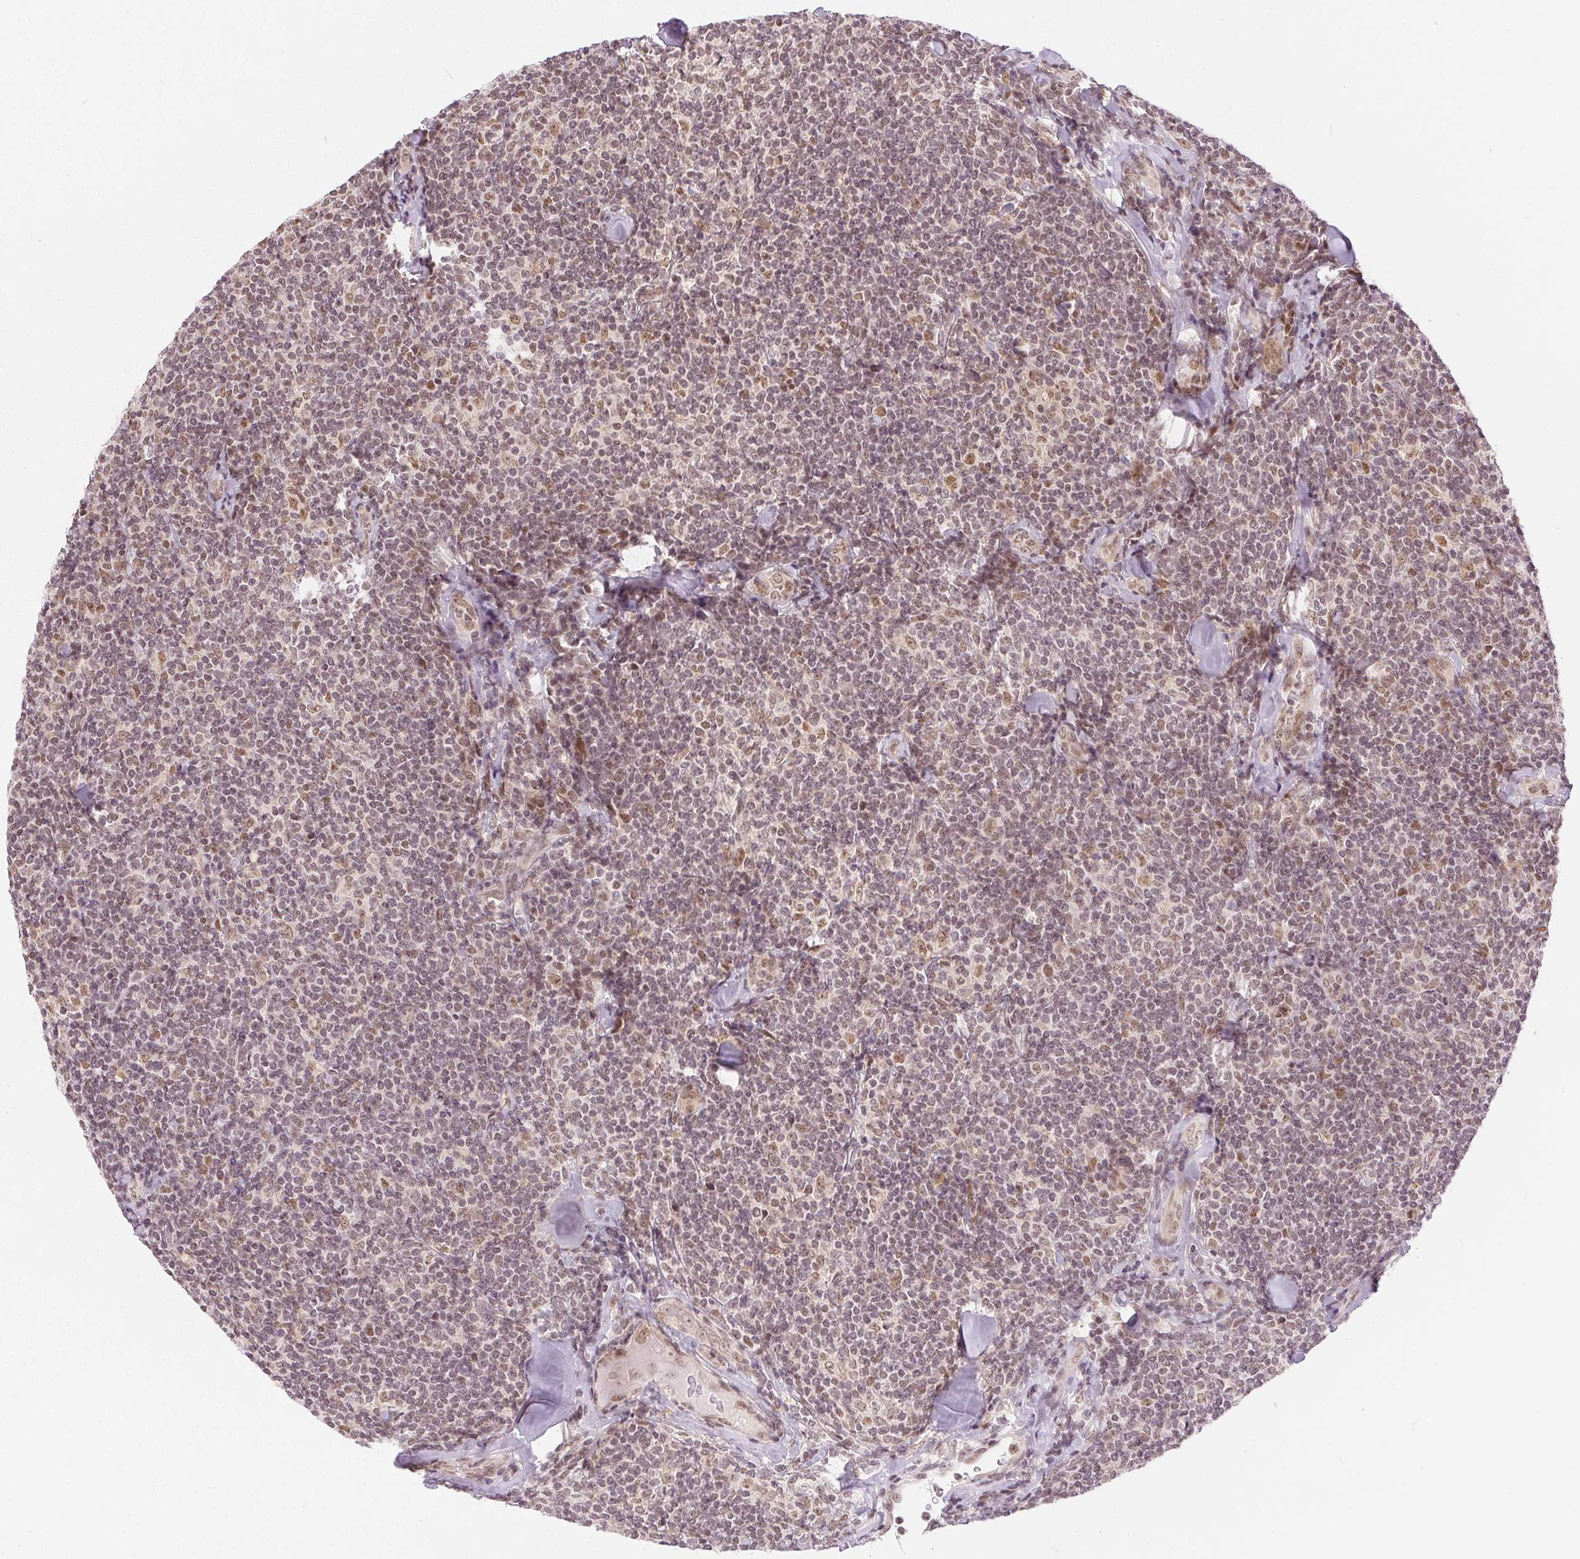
{"staining": {"intensity": "moderate", "quantity": "25%-75%", "location": "nuclear"}, "tissue": "lymphoma", "cell_type": "Tumor cells", "image_type": "cancer", "snomed": [{"axis": "morphology", "description": "Malignant lymphoma, non-Hodgkin's type, Low grade"}, {"axis": "topography", "description": "Lymph node"}], "caption": "Lymphoma stained for a protein (brown) demonstrates moderate nuclear positive expression in about 25%-75% of tumor cells.", "gene": "DEK", "patient": {"sex": "female", "age": 56}}